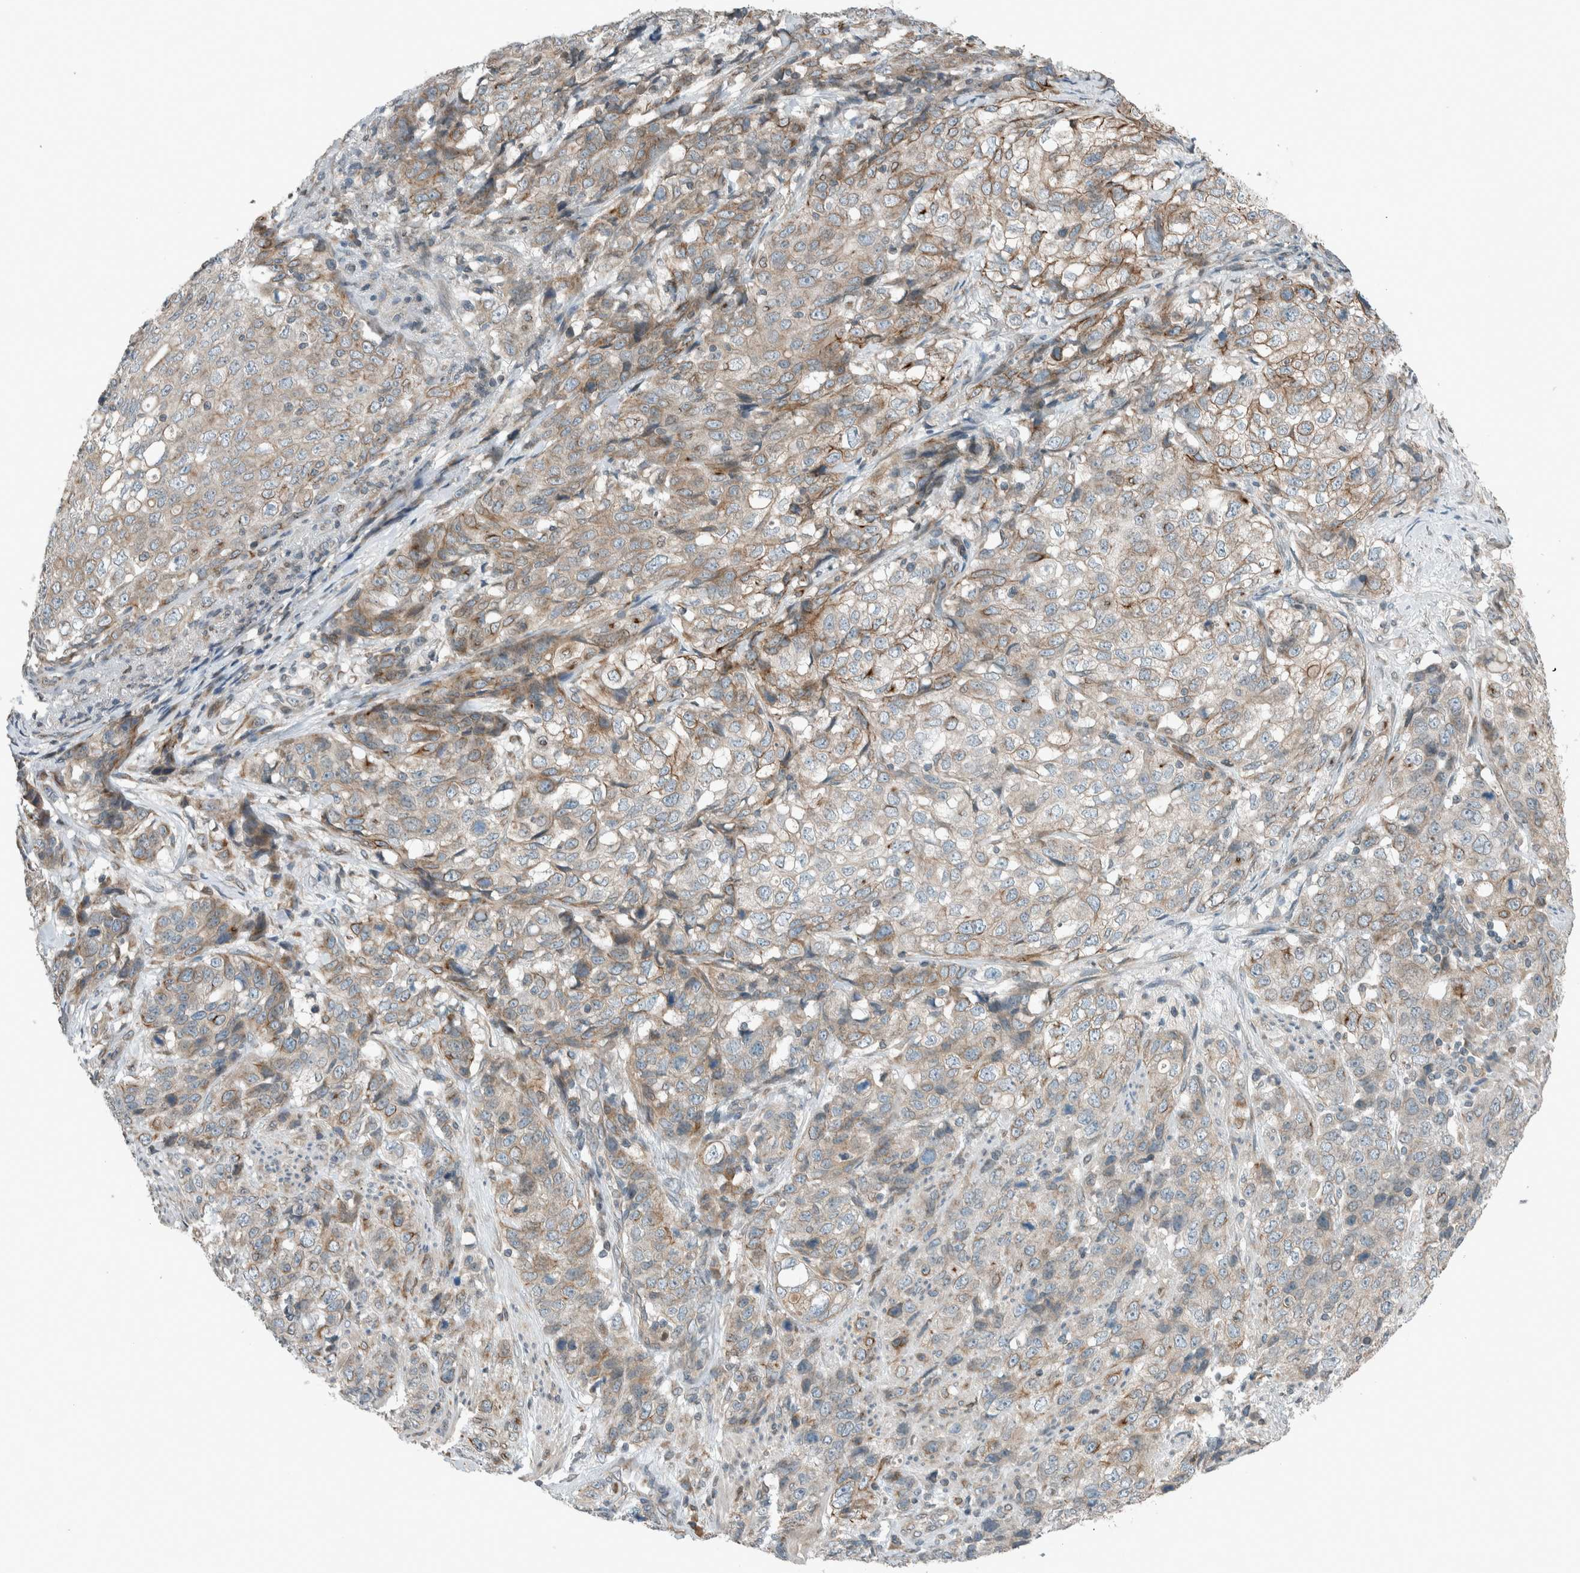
{"staining": {"intensity": "weak", "quantity": ">75%", "location": "cytoplasmic/membranous"}, "tissue": "stomach cancer", "cell_type": "Tumor cells", "image_type": "cancer", "snomed": [{"axis": "morphology", "description": "Adenocarcinoma, NOS"}, {"axis": "topography", "description": "Stomach"}], "caption": "DAB immunohistochemical staining of human stomach adenocarcinoma demonstrates weak cytoplasmic/membranous protein positivity in approximately >75% of tumor cells. Using DAB (brown) and hematoxylin (blue) stains, captured at high magnification using brightfield microscopy.", "gene": "SEL1L", "patient": {"sex": "male", "age": 48}}